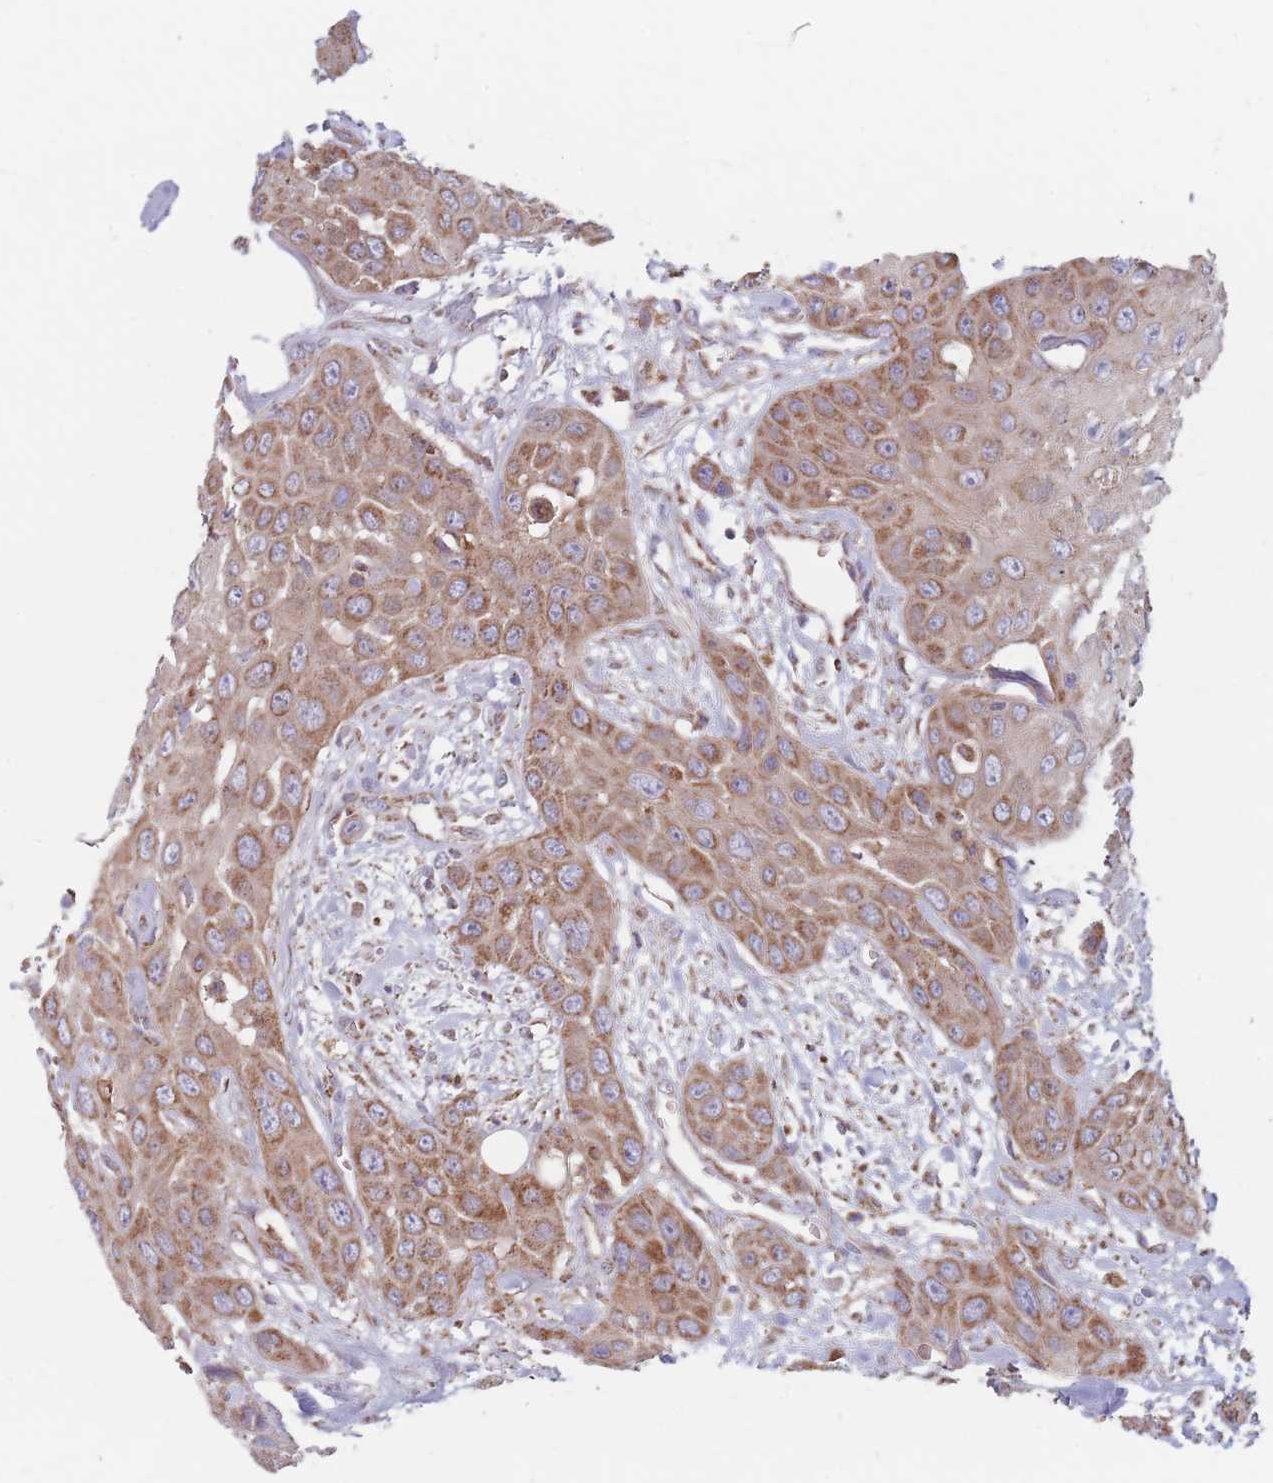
{"staining": {"intensity": "moderate", "quantity": ">75%", "location": "cytoplasmic/membranous"}, "tissue": "head and neck cancer", "cell_type": "Tumor cells", "image_type": "cancer", "snomed": [{"axis": "morphology", "description": "Squamous cell carcinoma, NOS"}, {"axis": "topography", "description": "Head-Neck"}], "caption": "IHC photomicrograph of head and neck cancer stained for a protein (brown), which exhibits medium levels of moderate cytoplasmic/membranous staining in about >75% of tumor cells.", "gene": "KIF16B", "patient": {"sex": "male", "age": 81}}